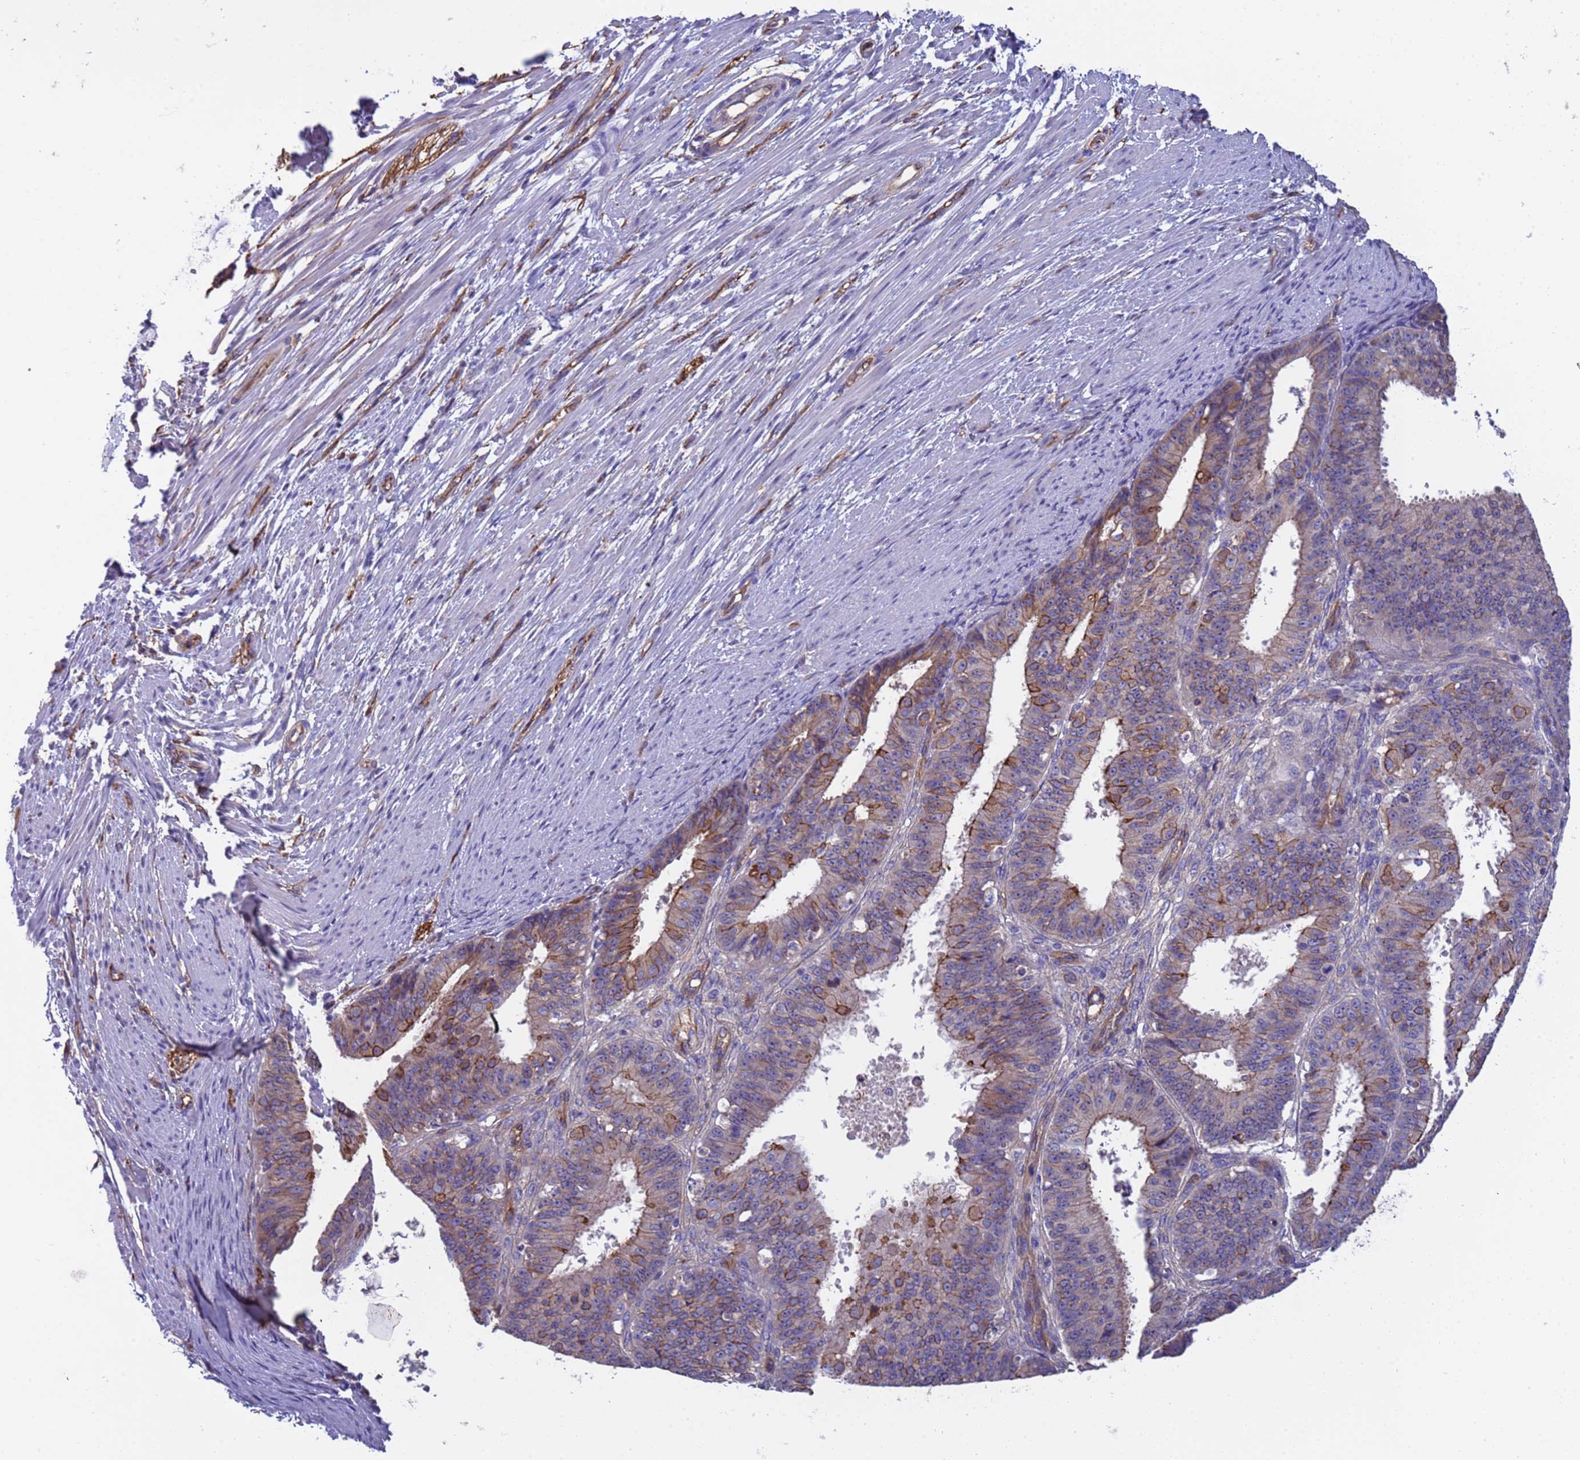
{"staining": {"intensity": "moderate", "quantity": "25%-75%", "location": "cytoplasmic/membranous"}, "tissue": "ovarian cancer", "cell_type": "Tumor cells", "image_type": "cancer", "snomed": [{"axis": "morphology", "description": "Carcinoma, endometroid"}, {"axis": "topography", "description": "Appendix"}, {"axis": "topography", "description": "Ovary"}], "caption": "An IHC image of tumor tissue is shown. Protein staining in brown shows moderate cytoplasmic/membranous positivity in ovarian cancer (endometroid carcinoma) within tumor cells.", "gene": "ZNF248", "patient": {"sex": "female", "age": 42}}